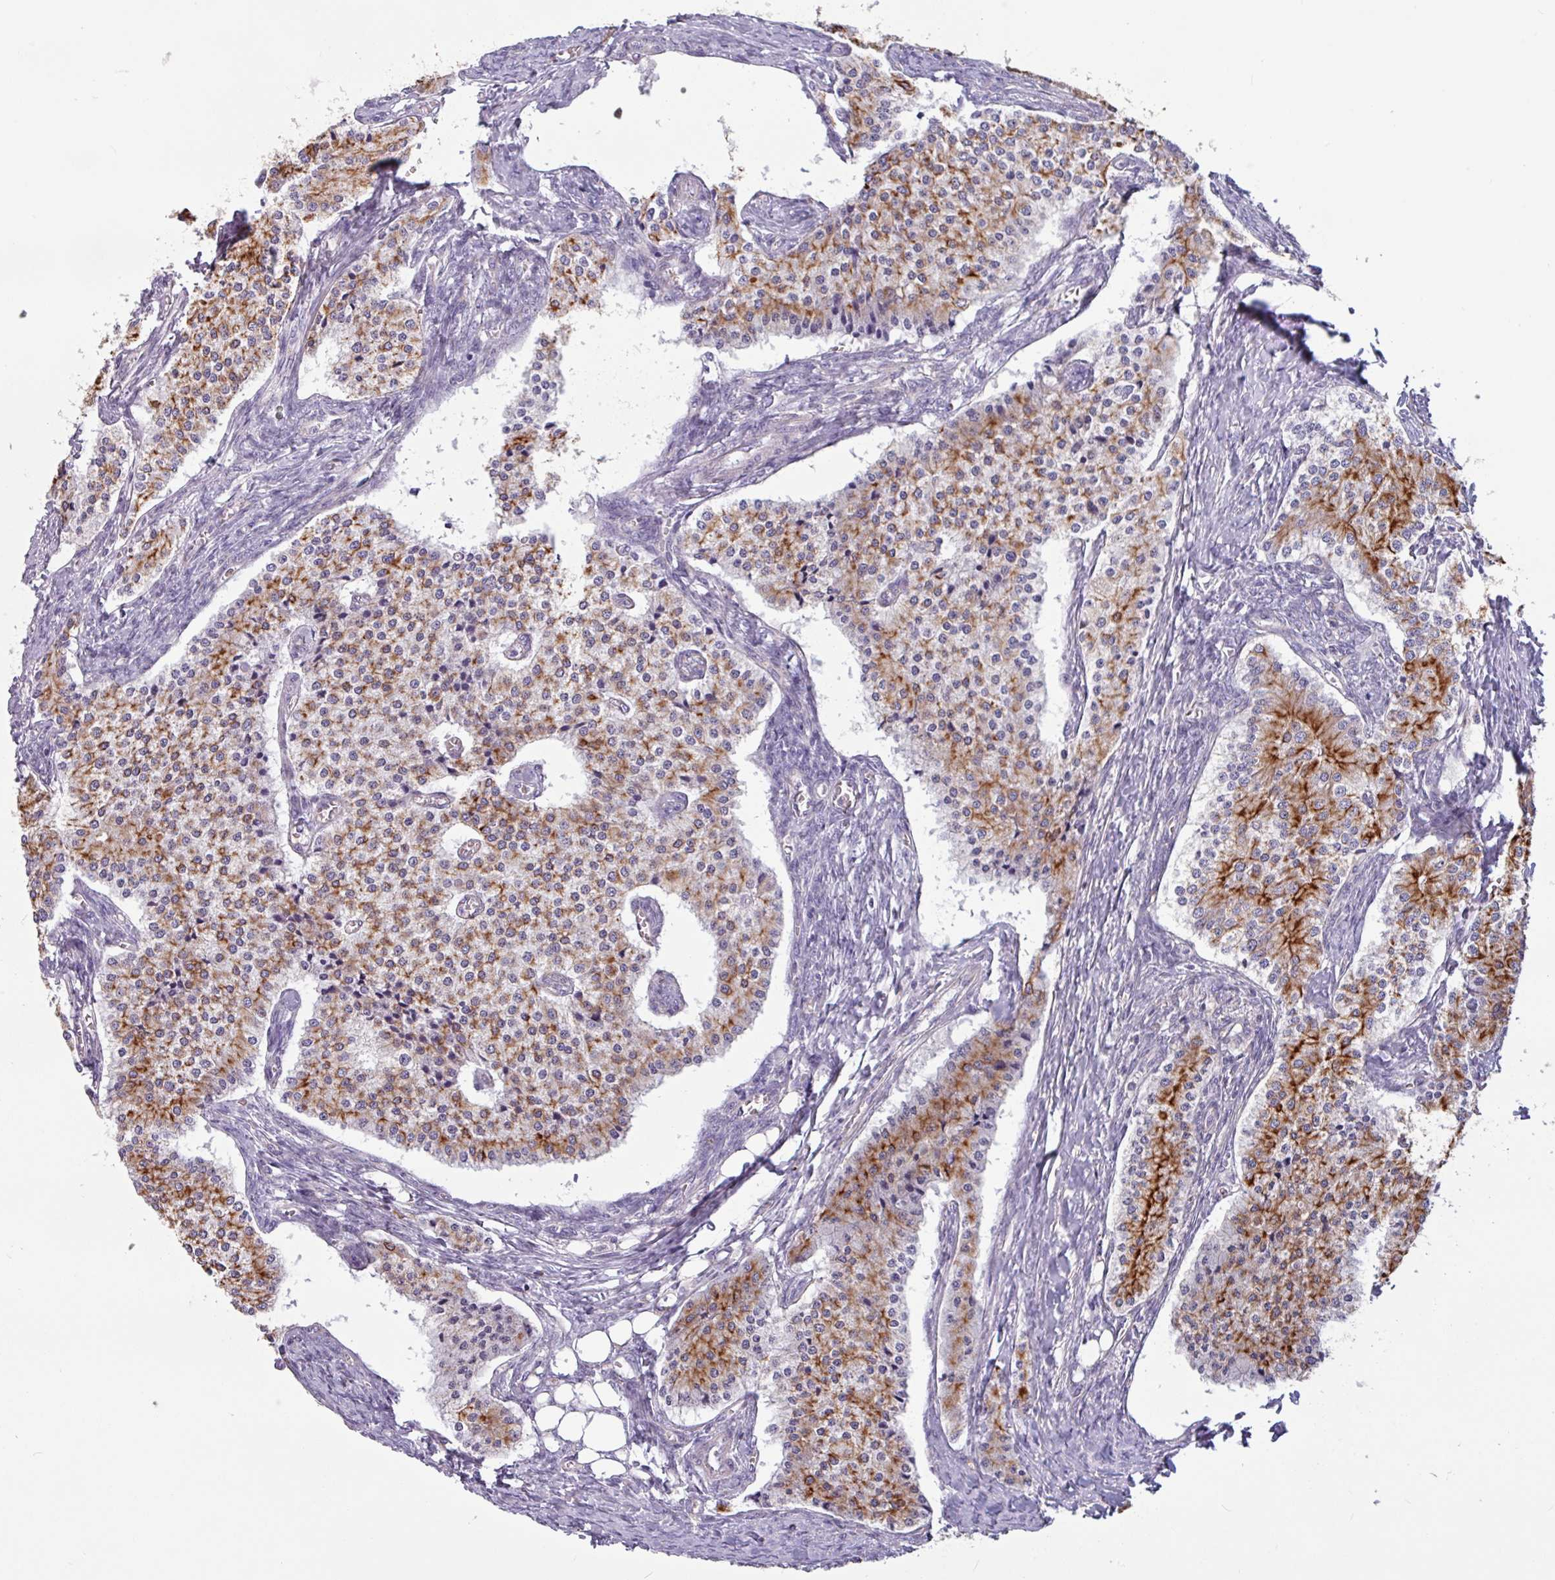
{"staining": {"intensity": "strong", "quantity": ">75%", "location": "cytoplasmic/membranous"}, "tissue": "carcinoid", "cell_type": "Tumor cells", "image_type": "cancer", "snomed": [{"axis": "morphology", "description": "Carcinoid, malignant, NOS"}, {"axis": "topography", "description": "Colon"}], "caption": "Carcinoid stained with IHC exhibits strong cytoplasmic/membranous positivity in about >75% of tumor cells. The protein of interest is stained brown, and the nuclei are stained in blue (DAB IHC with brightfield microscopy, high magnification).", "gene": "CAMK1", "patient": {"sex": "female", "age": 52}}